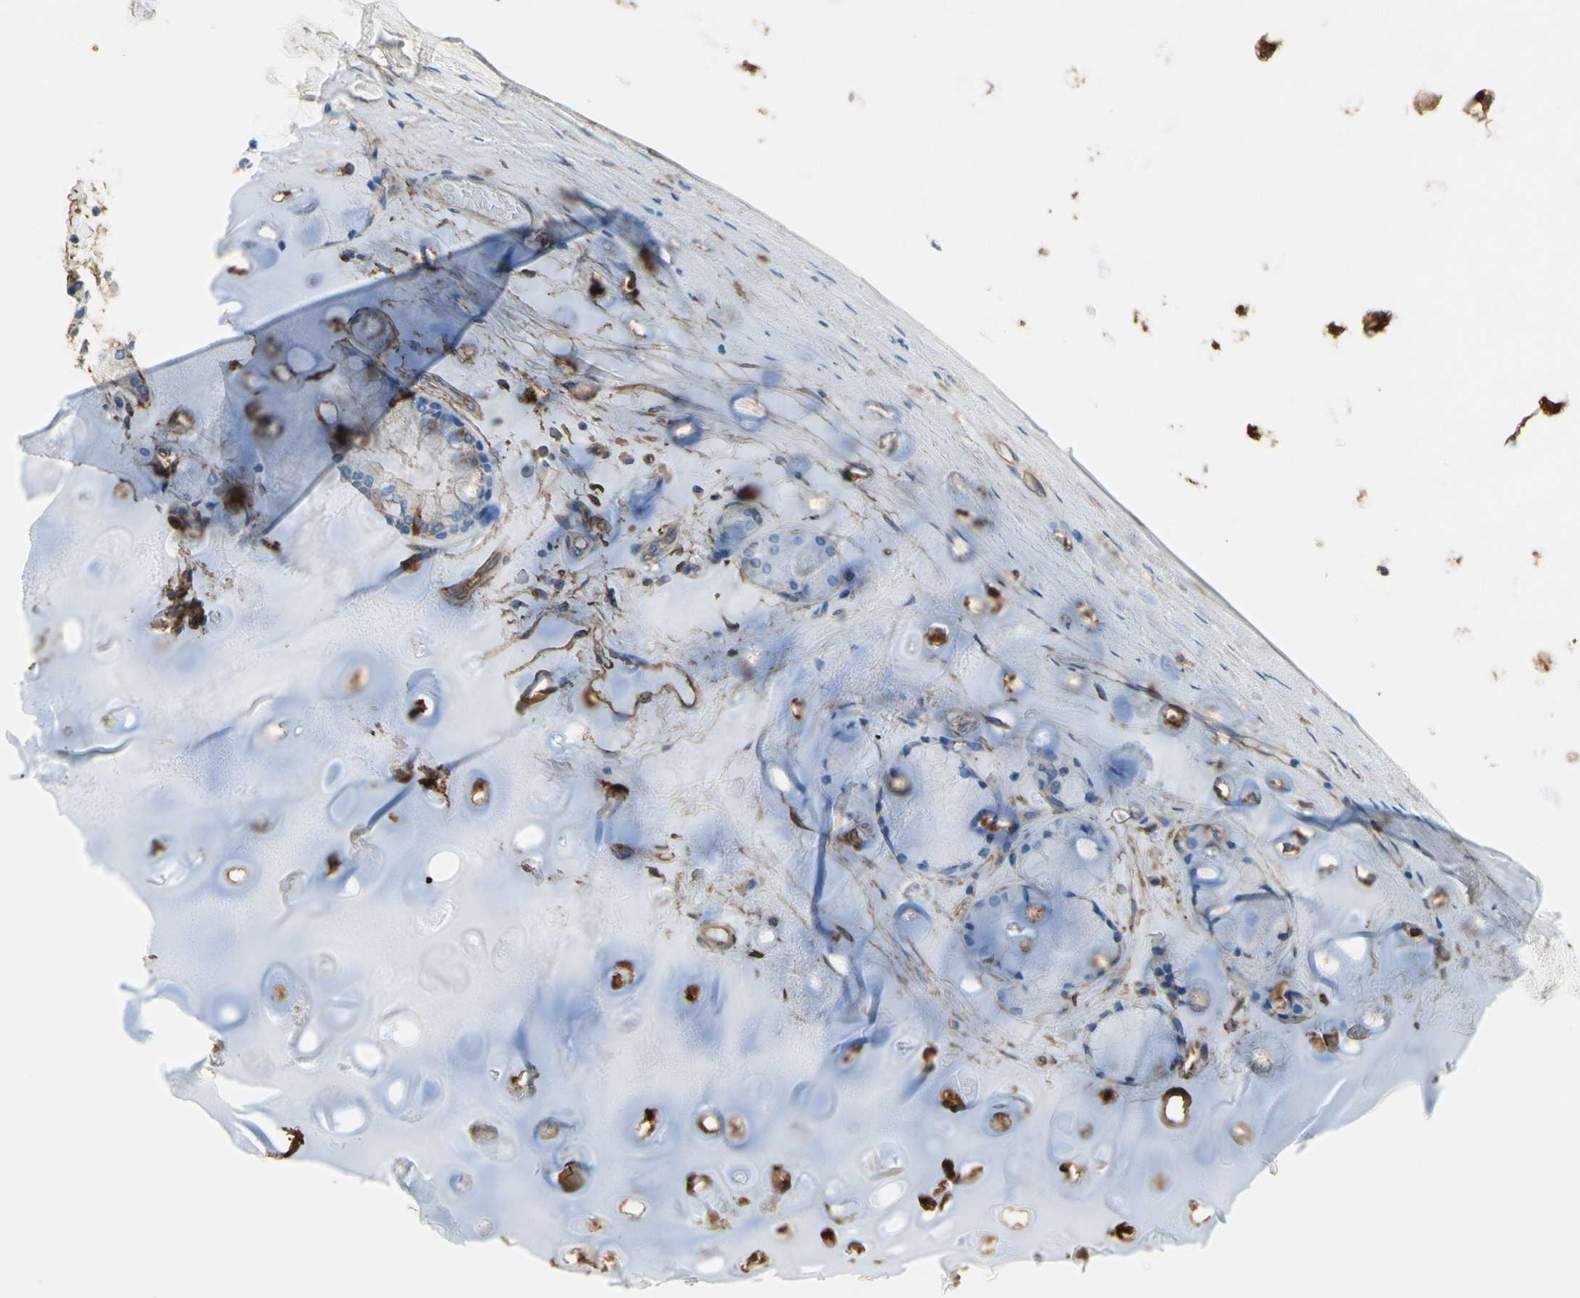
{"staining": {"intensity": "weak", "quantity": "25%-75%", "location": "cytoplasmic/membranous"}, "tissue": "adipose tissue", "cell_type": "Adipocytes", "image_type": "normal", "snomed": [{"axis": "morphology", "description": "Normal tissue, NOS"}, {"axis": "topography", "description": "Bronchus"}], "caption": "Protein expression analysis of unremarkable human adipose tissue reveals weak cytoplasmic/membranous staining in approximately 25%-75% of adipocytes.", "gene": "DPYSL3", "patient": {"sex": "female", "age": 73}}